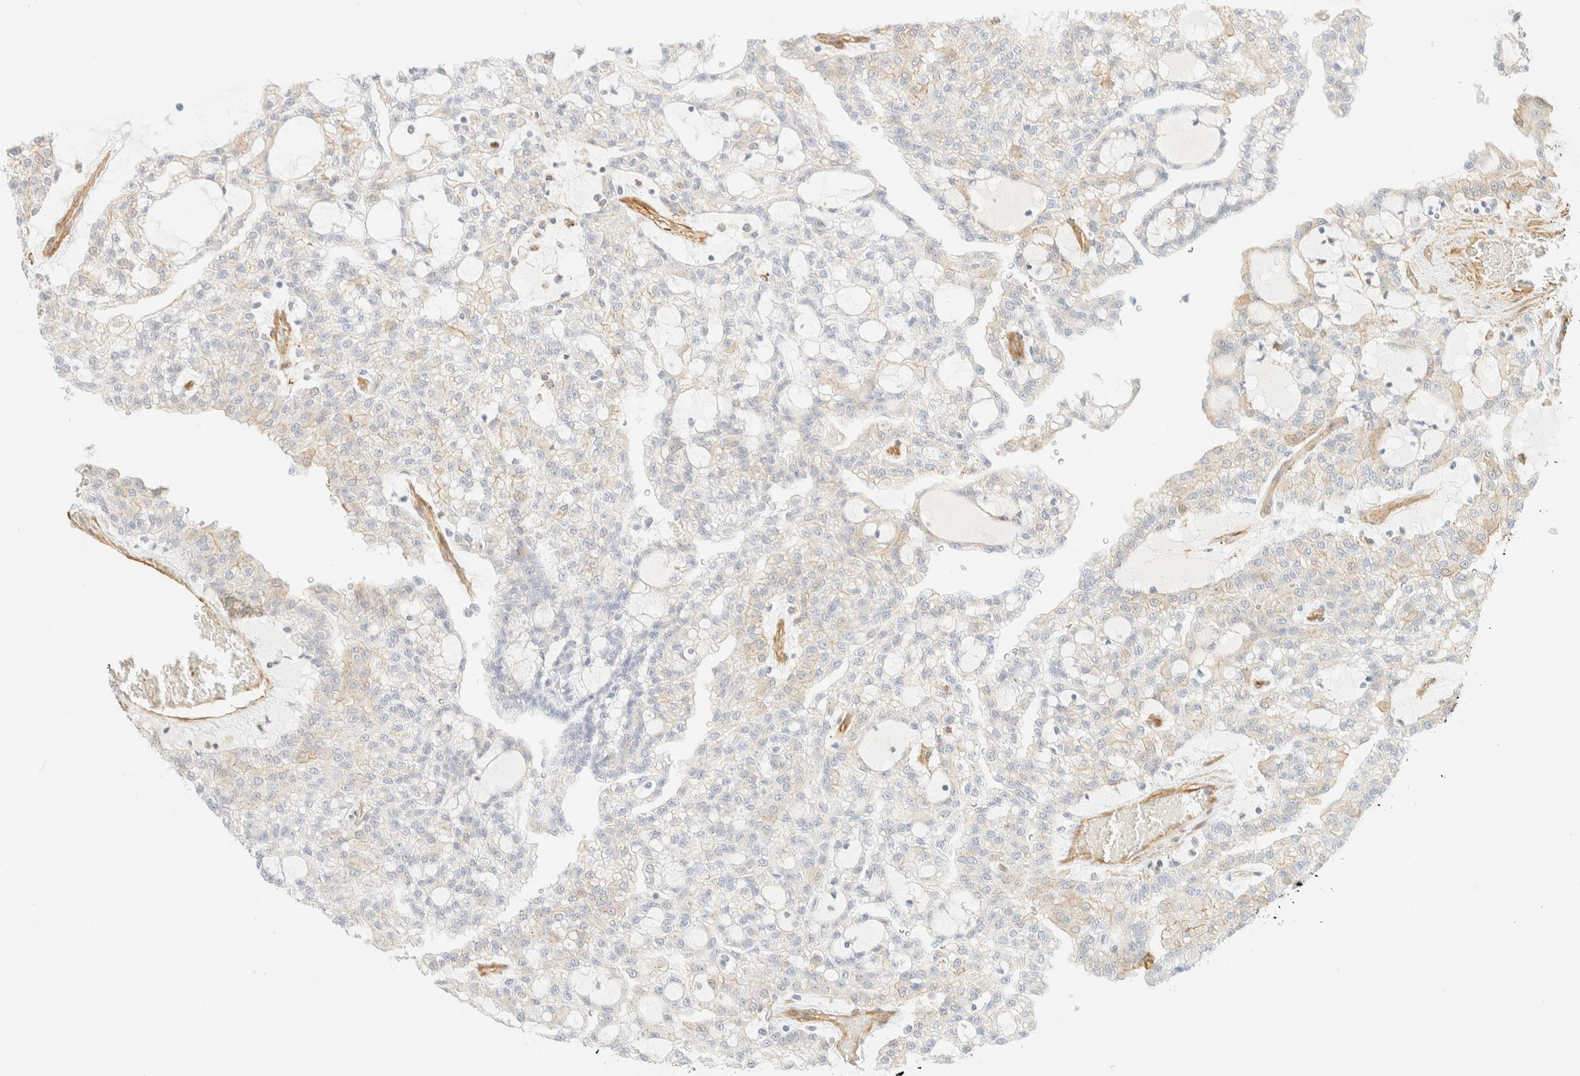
{"staining": {"intensity": "weak", "quantity": "<25%", "location": "cytoplasmic/membranous"}, "tissue": "renal cancer", "cell_type": "Tumor cells", "image_type": "cancer", "snomed": [{"axis": "morphology", "description": "Adenocarcinoma, NOS"}, {"axis": "topography", "description": "Kidney"}], "caption": "An immunohistochemistry (IHC) image of renal adenocarcinoma is shown. There is no staining in tumor cells of renal adenocarcinoma.", "gene": "OTOP2", "patient": {"sex": "male", "age": 63}}